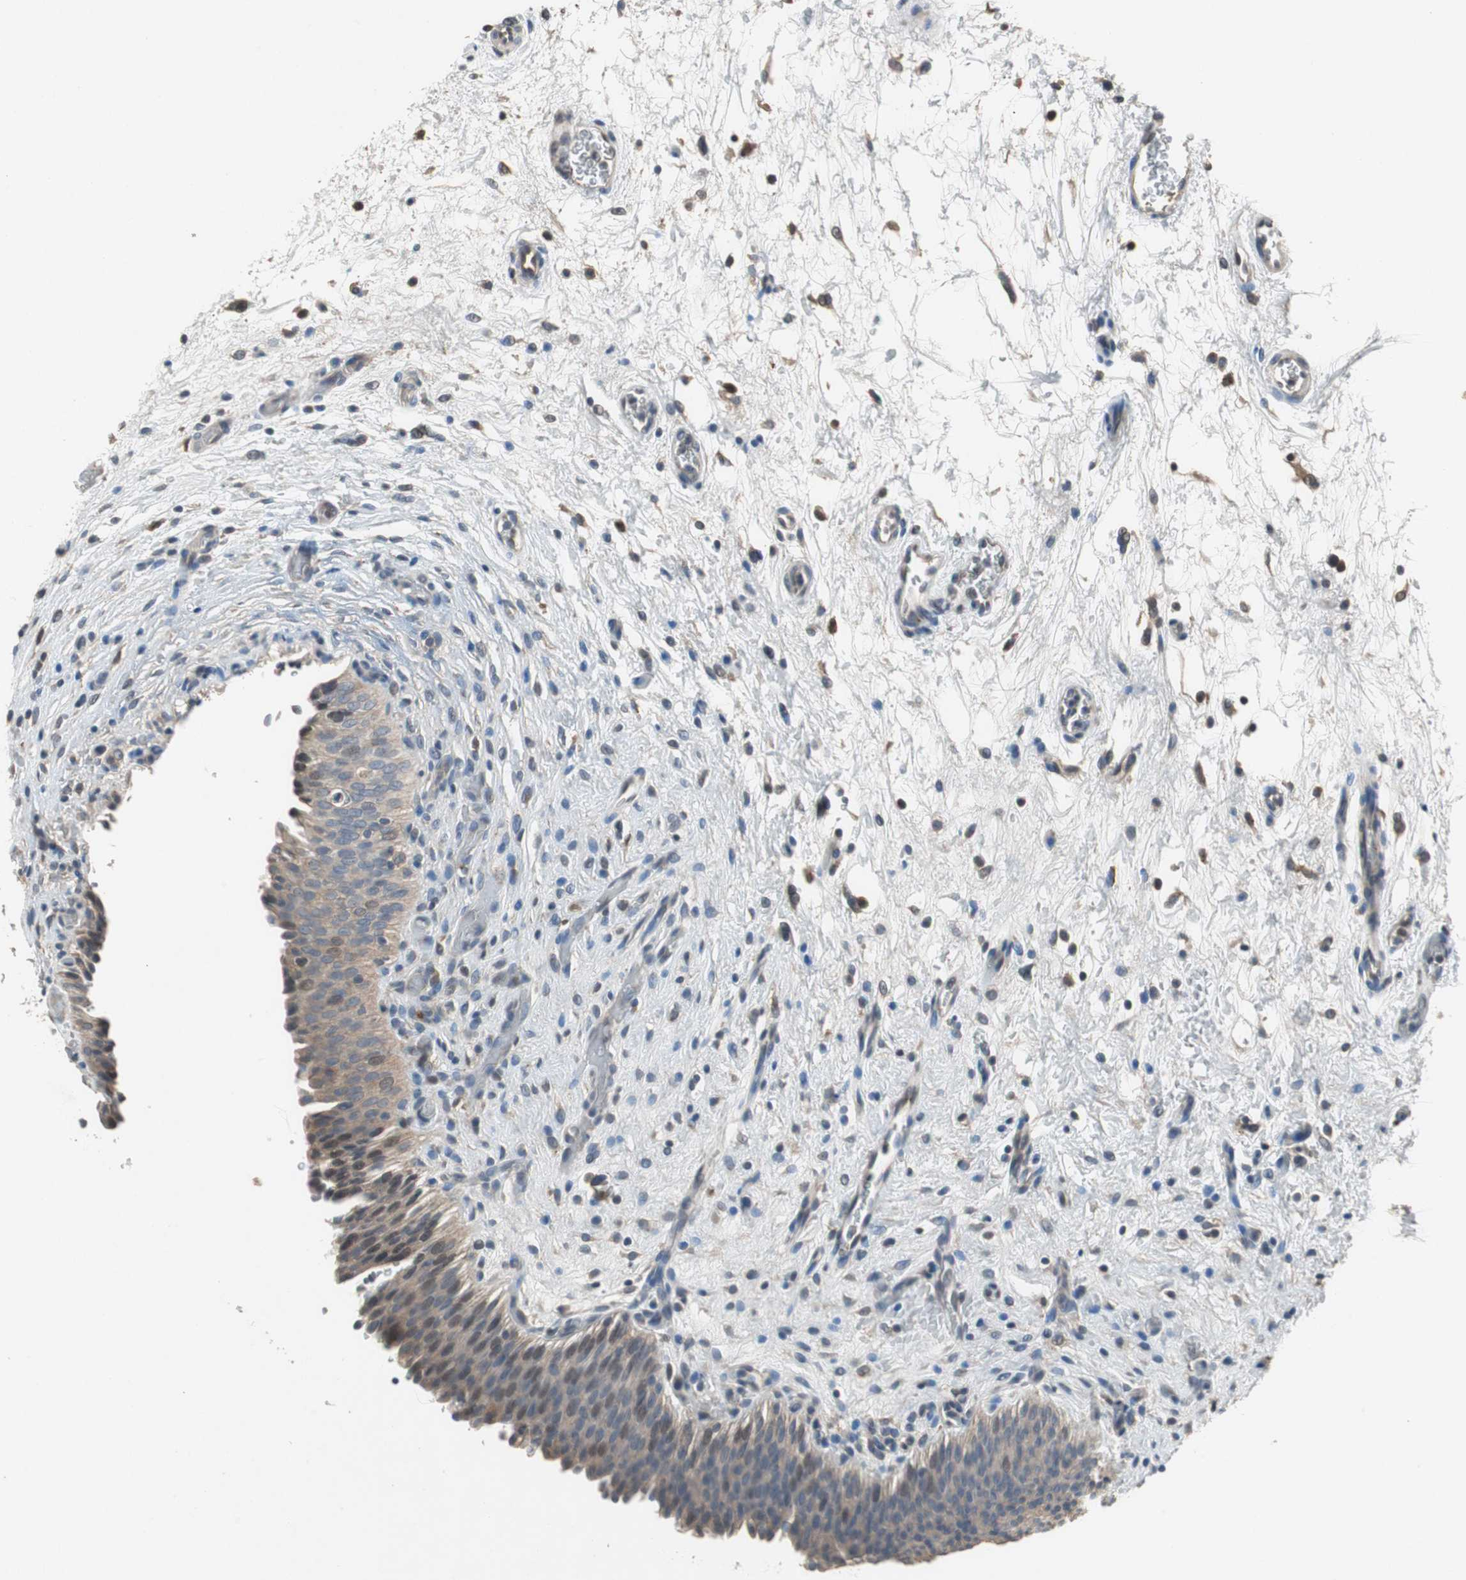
{"staining": {"intensity": "weak", "quantity": "<25%", "location": "cytoplasmic/membranous"}, "tissue": "urinary bladder", "cell_type": "Urothelial cells", "image_type": "normal", "snomed": [{"axis": "morphology", "description": "Normal tissue, NOS"}, {"axis": "topography", "description": "Urinary bladder"}], "caption": "An image of urinary bladder stained for a protein shows no brown staining in urothelial cells. Brightfield microscopy of immunohistochemistry stained with DAB (brown) and hematoxylin (blue), captured at high magnification.", "gene": "PI4KB", "patient": {"sex": "male", "age": 51}}